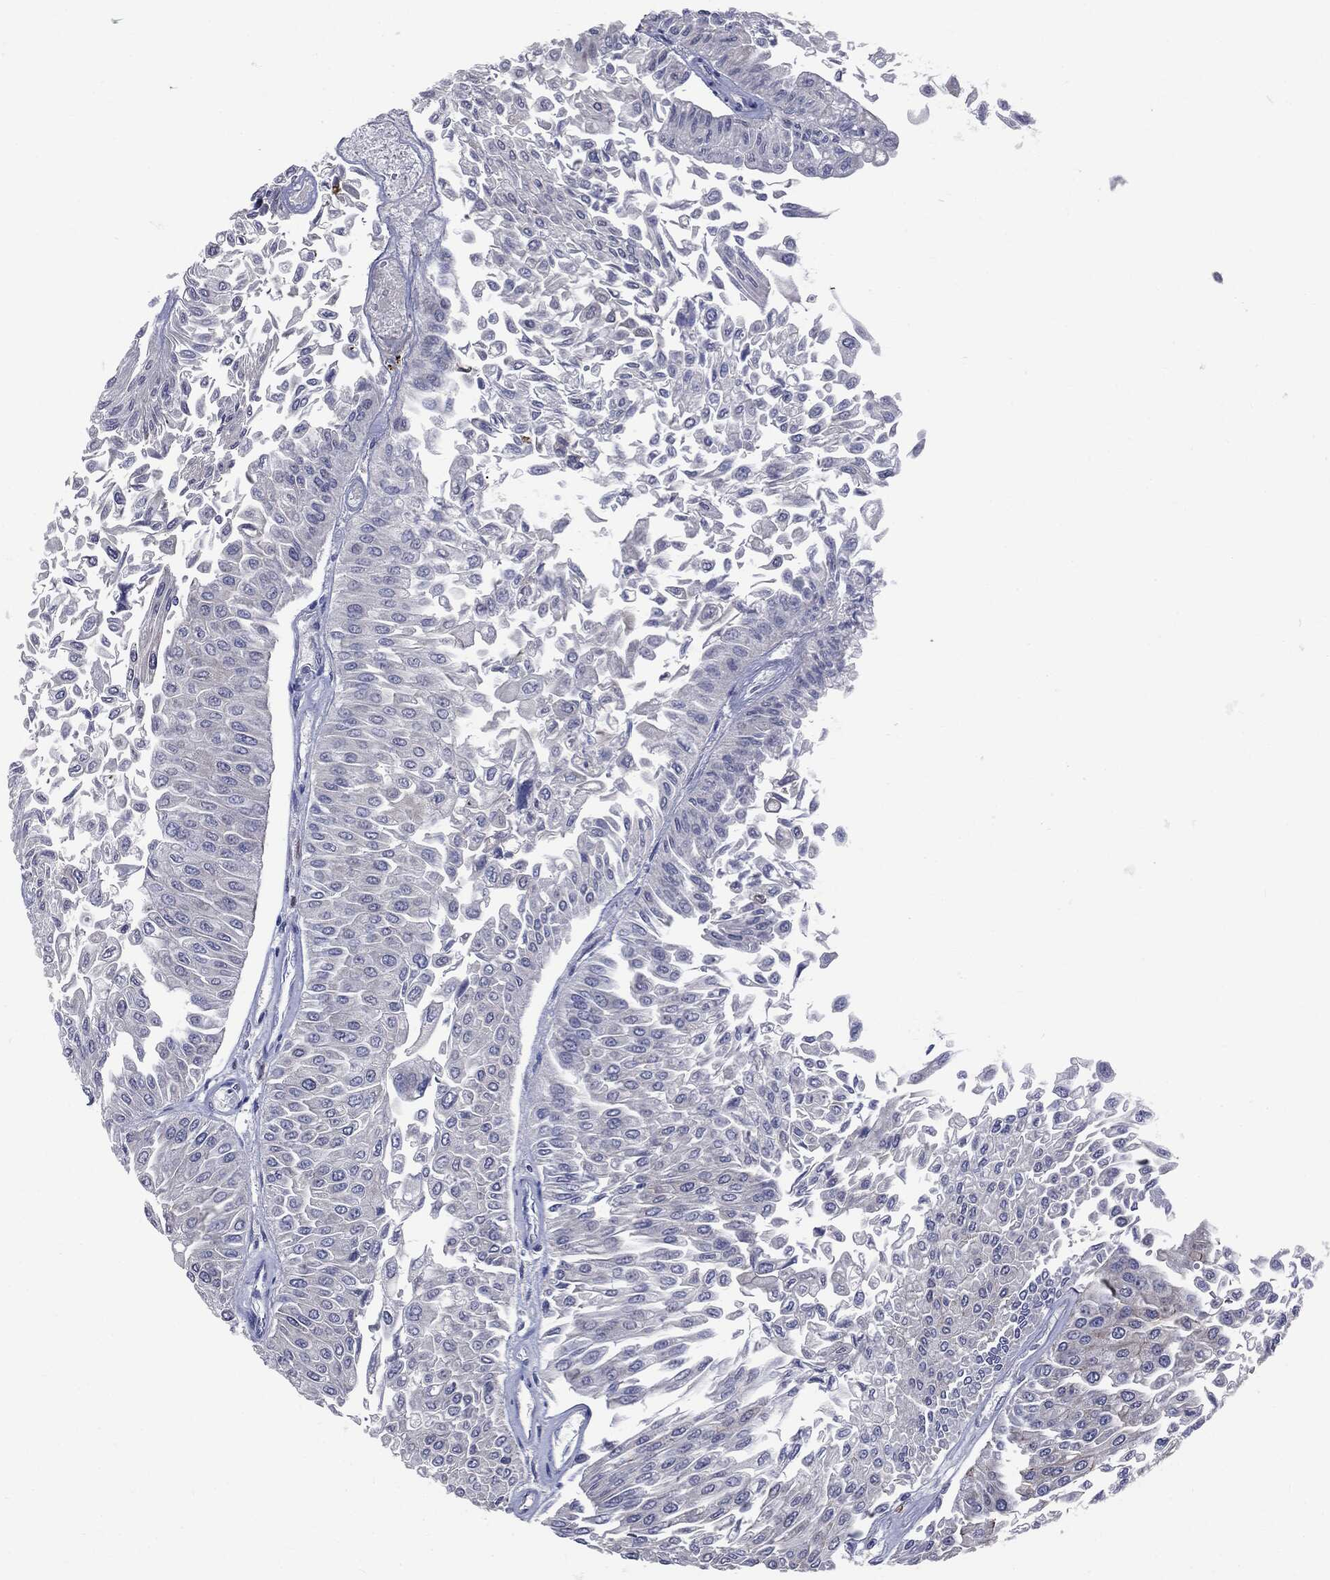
{"staining": {"intensity": "negative", "quantity": "none", "location": "none"}, "tissue": "urothelial cancer", "cell_type": "Tumor cells", "image_type": "cancer", "snomed": [{"axis": "morphology", "description": "Urothelial carcinoma, Low grade"}, {"axis": "topography", "description": "Urinary bladder"}], "caption": "High magnification brightfield microscopy of urothelial carcinoma (low-grade) stained with DAB (brown) and counterstained with hematoxylin (blue): tumor cells show no significant expression. (DAB (3,3'-diaminobenzidine) immunohistochemistry (IHC) visualized using brightfield microscopy, high magnification).", "gene": "PTGS2", "patient": {"sex": "male", "age": 67}}